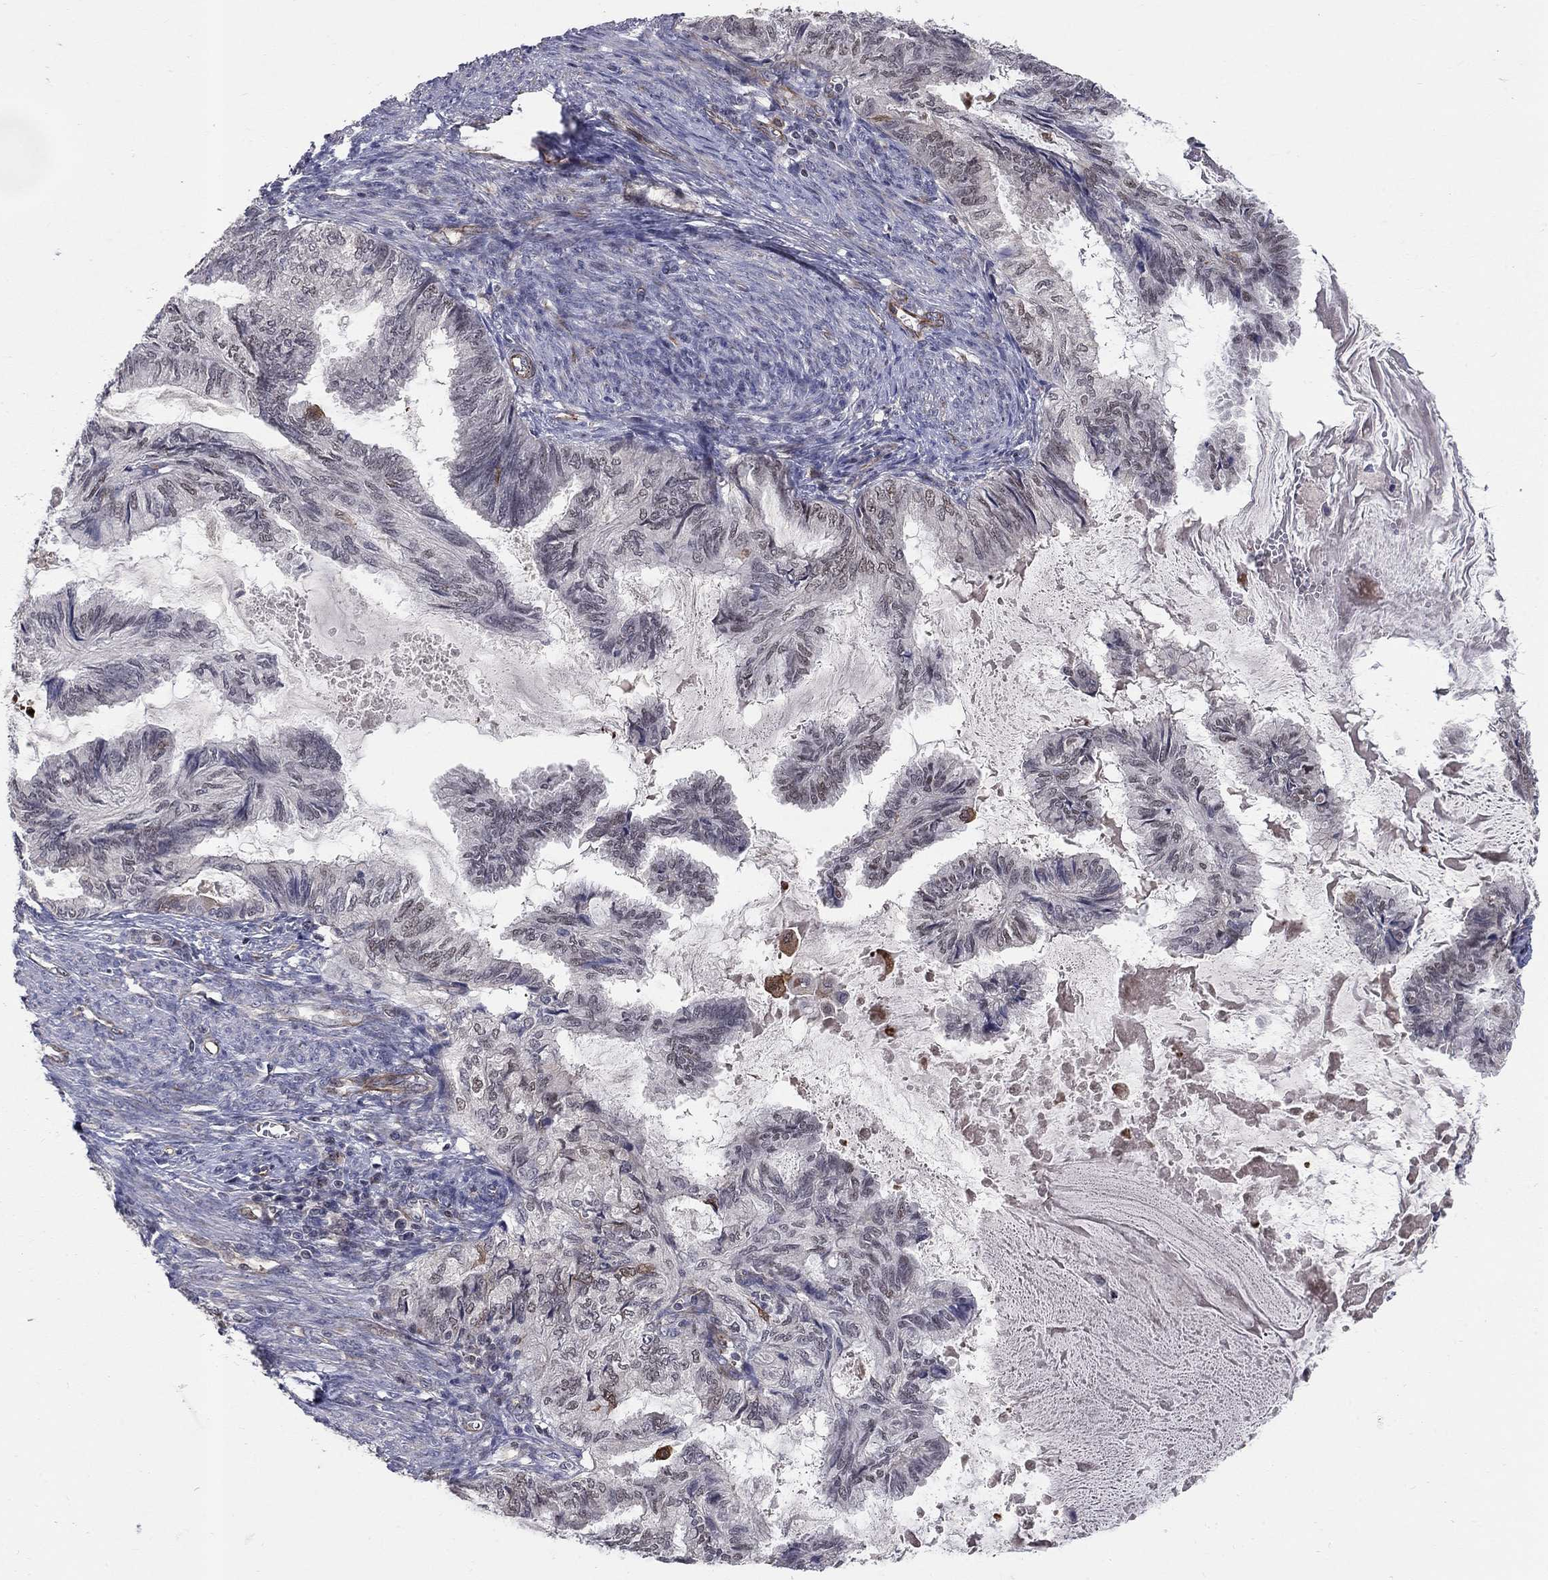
{"staining": {"intensity": "negative", "quantity": "none", "location": "none"}, "tissue": "endometrial cancer", "cell_type": "Tumor cells", "image_type": "cancer", "snomed": [{"axis": "morphology", "description": "Adenocarcinoma, NOS"}, {"axis": "topography", "description": "Endometrium"}], "caption": "There is no significant staining in tumor cells of endometrial cancer.", "gene": "MSRA", "patient": {"sex": "female", "age": 86}}